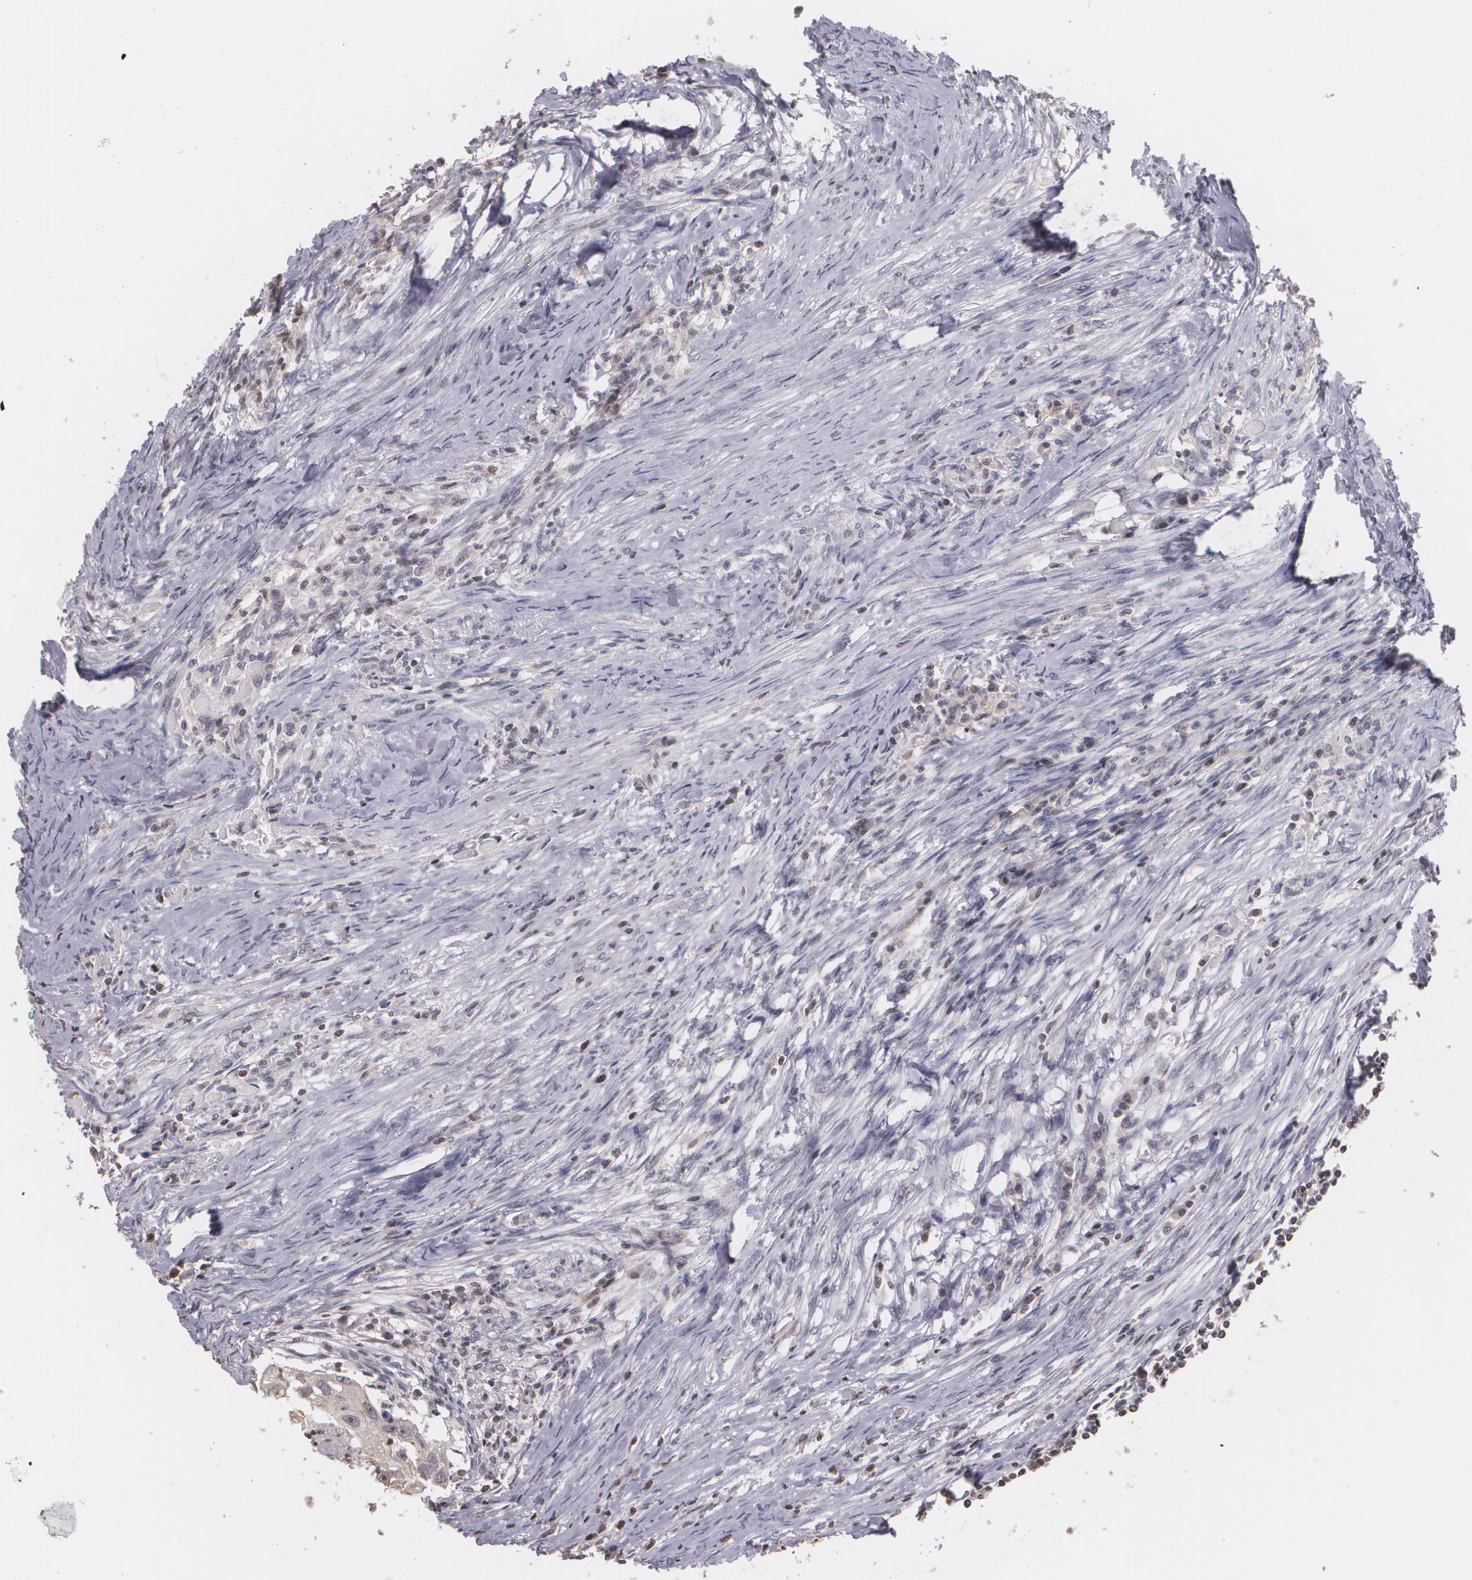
{"staining": {"intensity": "negative", "quantity": "none", "location": "none"}, "tissue": "head and neck cancer", "cell_type": "Tumor cells", "image_type": "cancer", "snomed": [{"axis": "morphology", "description": "Squamous cell carcinoma, NOS"}, {"axis": "topography", "description": "Head-Neck"}], "caption": "An immunohistochemistry (IHC) histopathology image of head and neck cancer (squamous cell carcinoma) is shown. There is no staining in tumor cells of head and neck cancer (squamous cell carcinoma).", "gene": "THRB", "patient": {"sex": "male", "age": 64}}